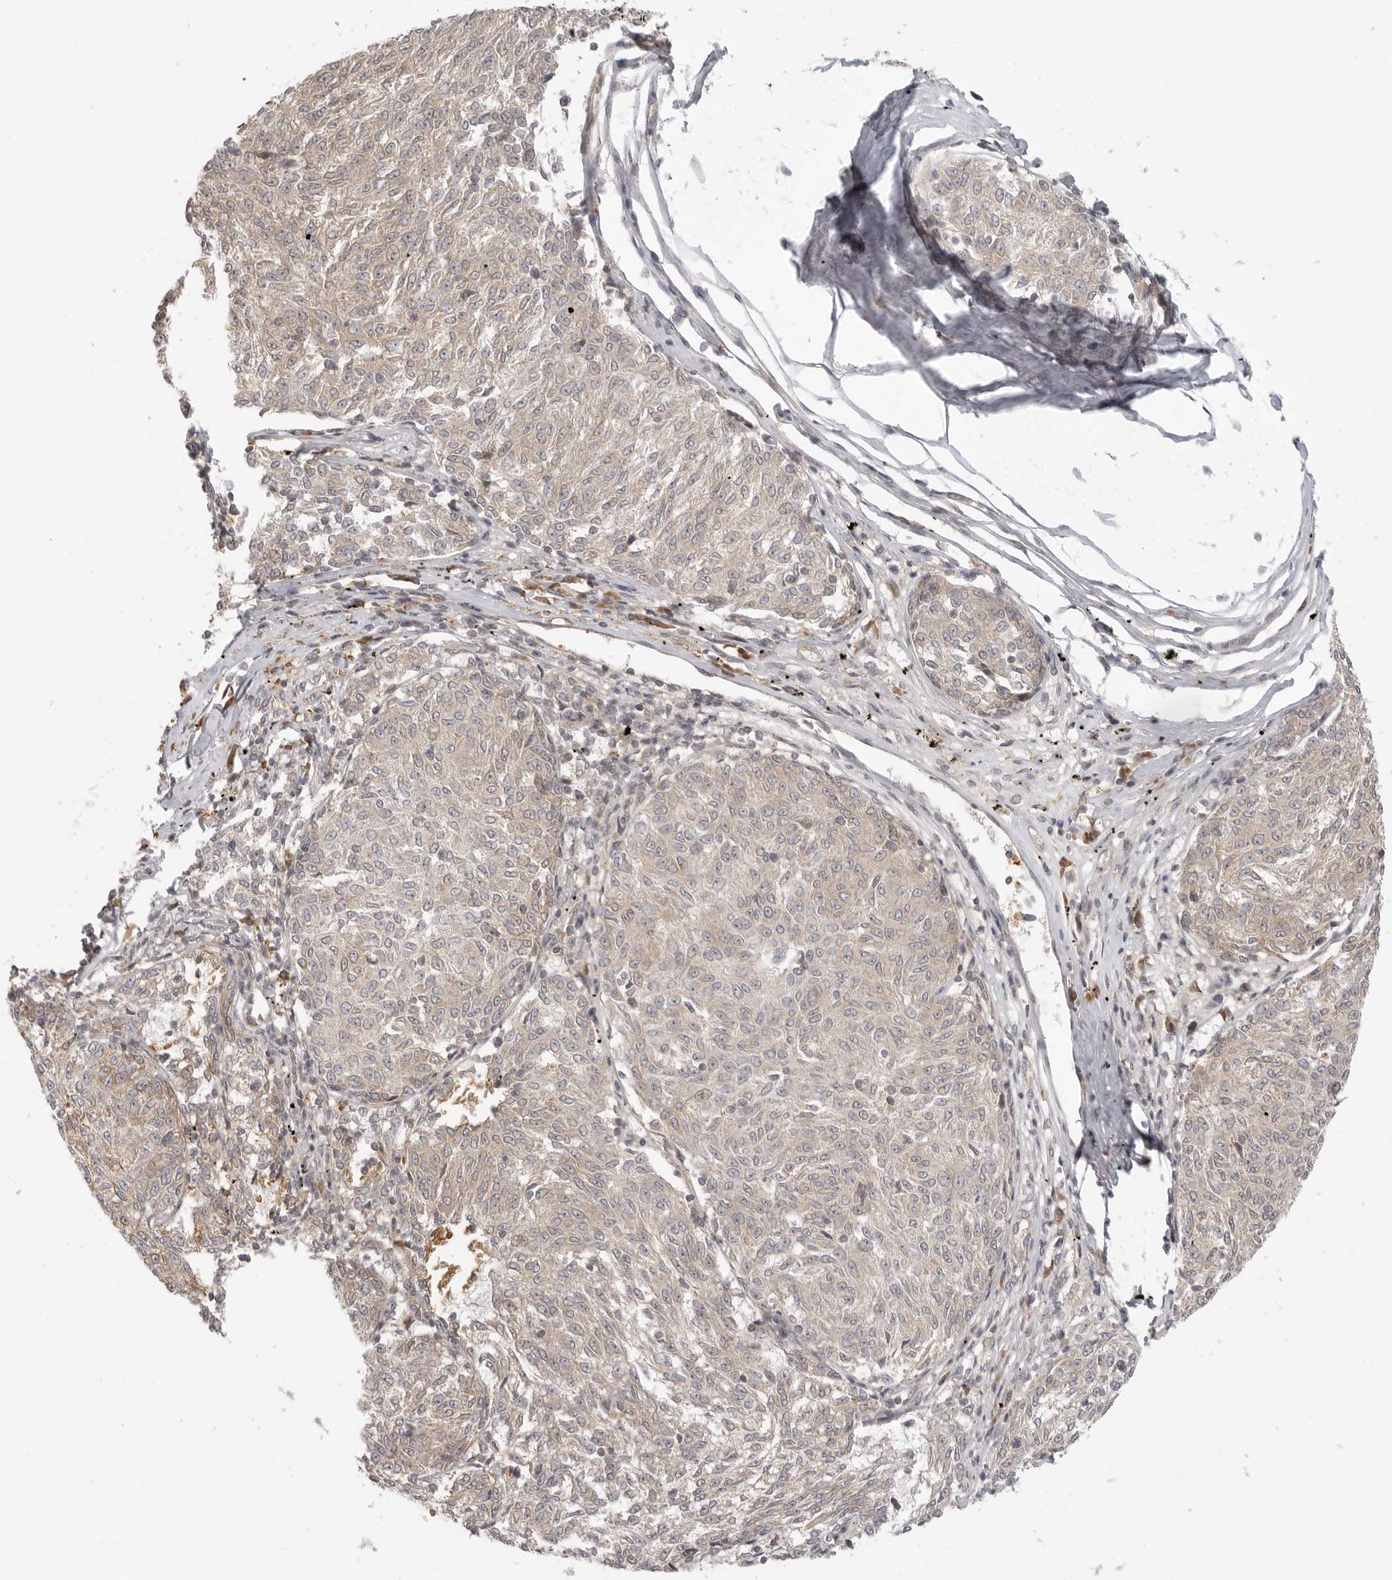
{"staining": {"intensity": "negative", "quantity": "none", "location": "none"}, "tissue": "melanoma", "cell_type": "Tumor cells", "image_type": "cancer", "snomed": [{"axis": "morphology", "description": "Malignant melanoma, NOS"}, {"axis": "topography", "description": "Skin"}], "caption": "IHC image of neoplastic tissue: malignant melanoma stained with DAB displays no significant protein staining in tumor cells. Brightfield microscopy of immunohistochemistry (IHC) stained with DAB (brown) and hematoxylin (blue), captured at high magnification.", "gene": "CCPG1", "patient": {"sex": "female", "age": 72}}